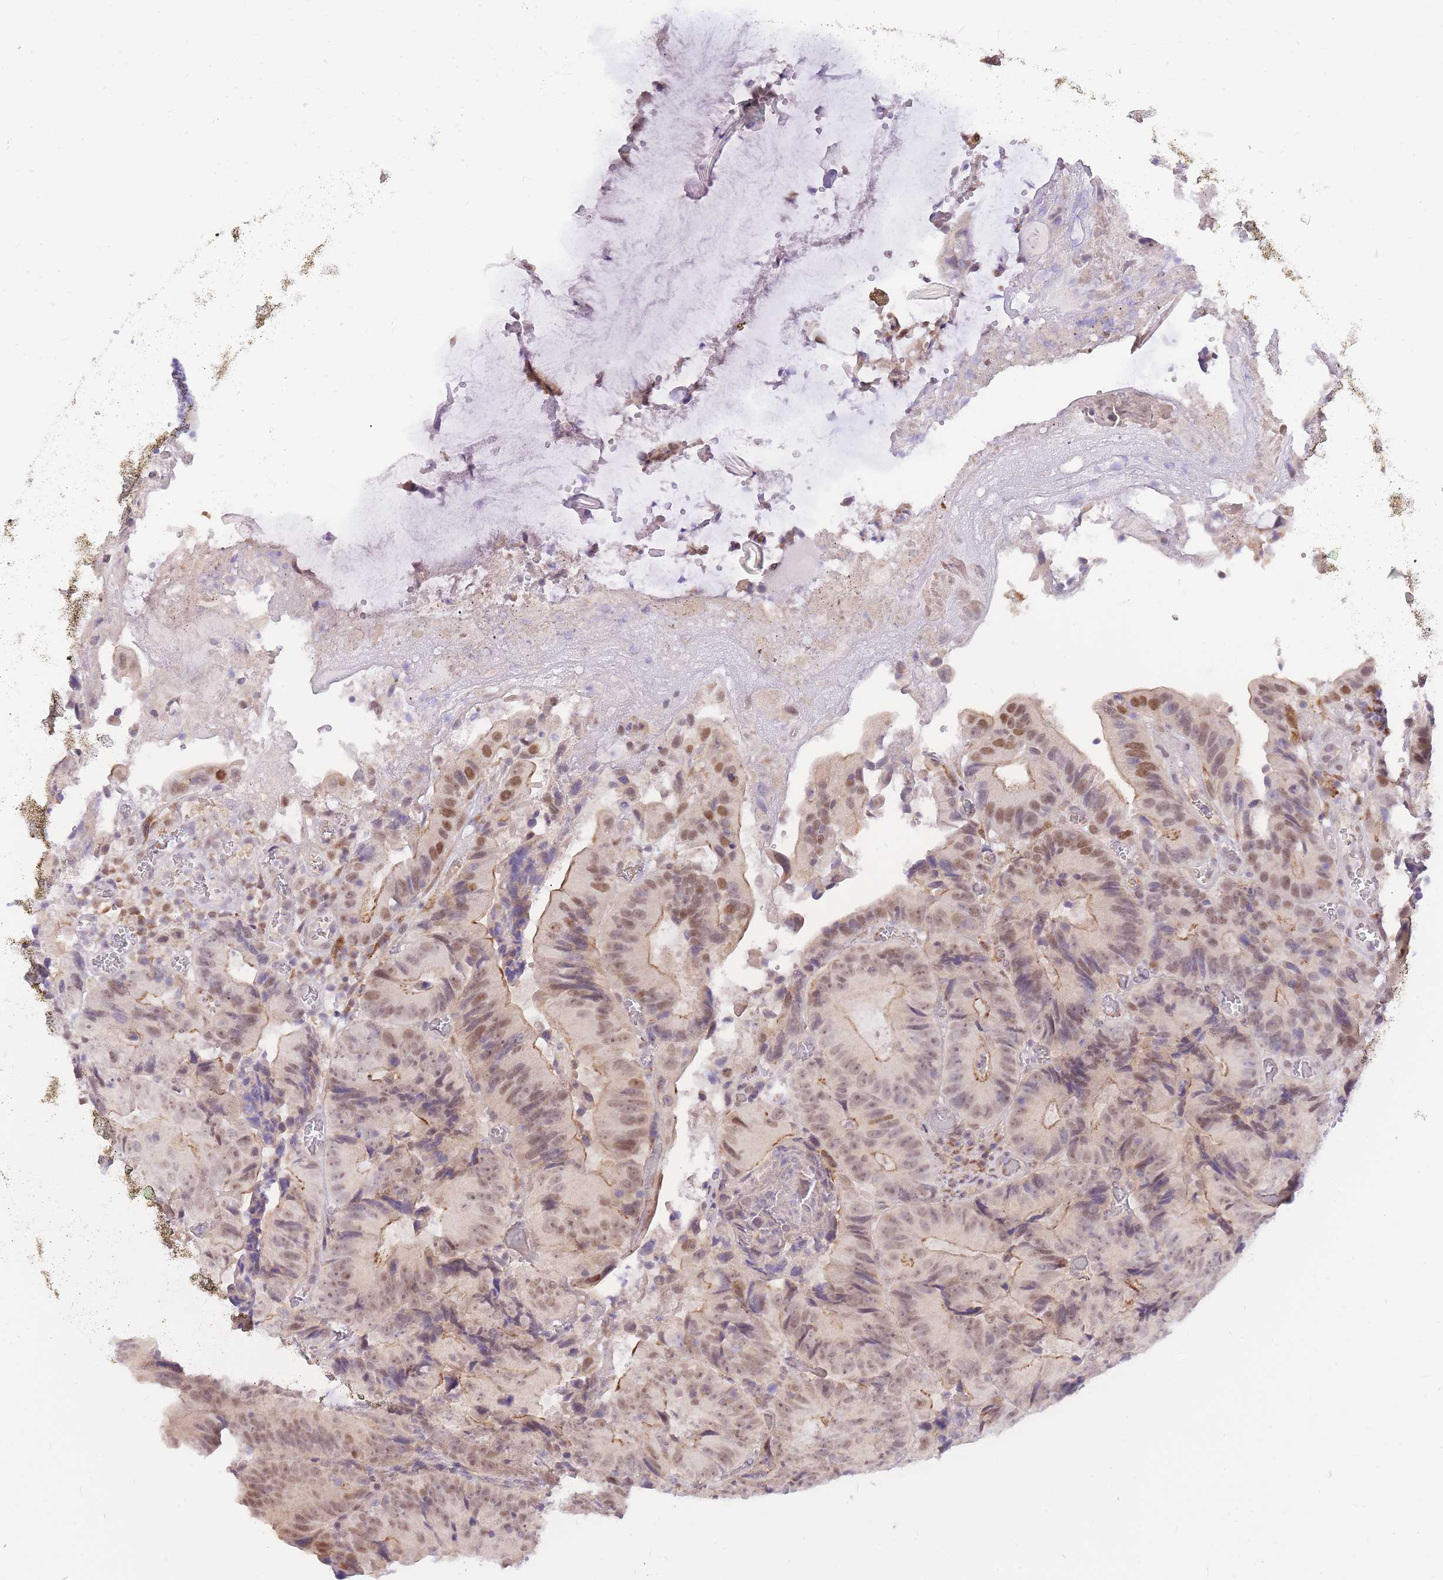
{"staining": {"intensity": "moderate", "quantity": ">75%", "location": "cytoplasmic/membranous,nuclear"}, "tissue": "colorectal cancer", "cell_type": "Tumor cells", "image_type": "cancer", "snomed": [{"axis": "morphology", "description": "Adenocarcinoma, NOS"}, {"axis": "topography", "description": "Colon"}], "caption": "Adenocarcinoma (colorectal) stained for a protein demonstrates moderate cytoplasmic/membranous and nuclear positivity in tumor cells.", "gene": "MINDY2", "patient": {"sex": "female", "age": 86}}